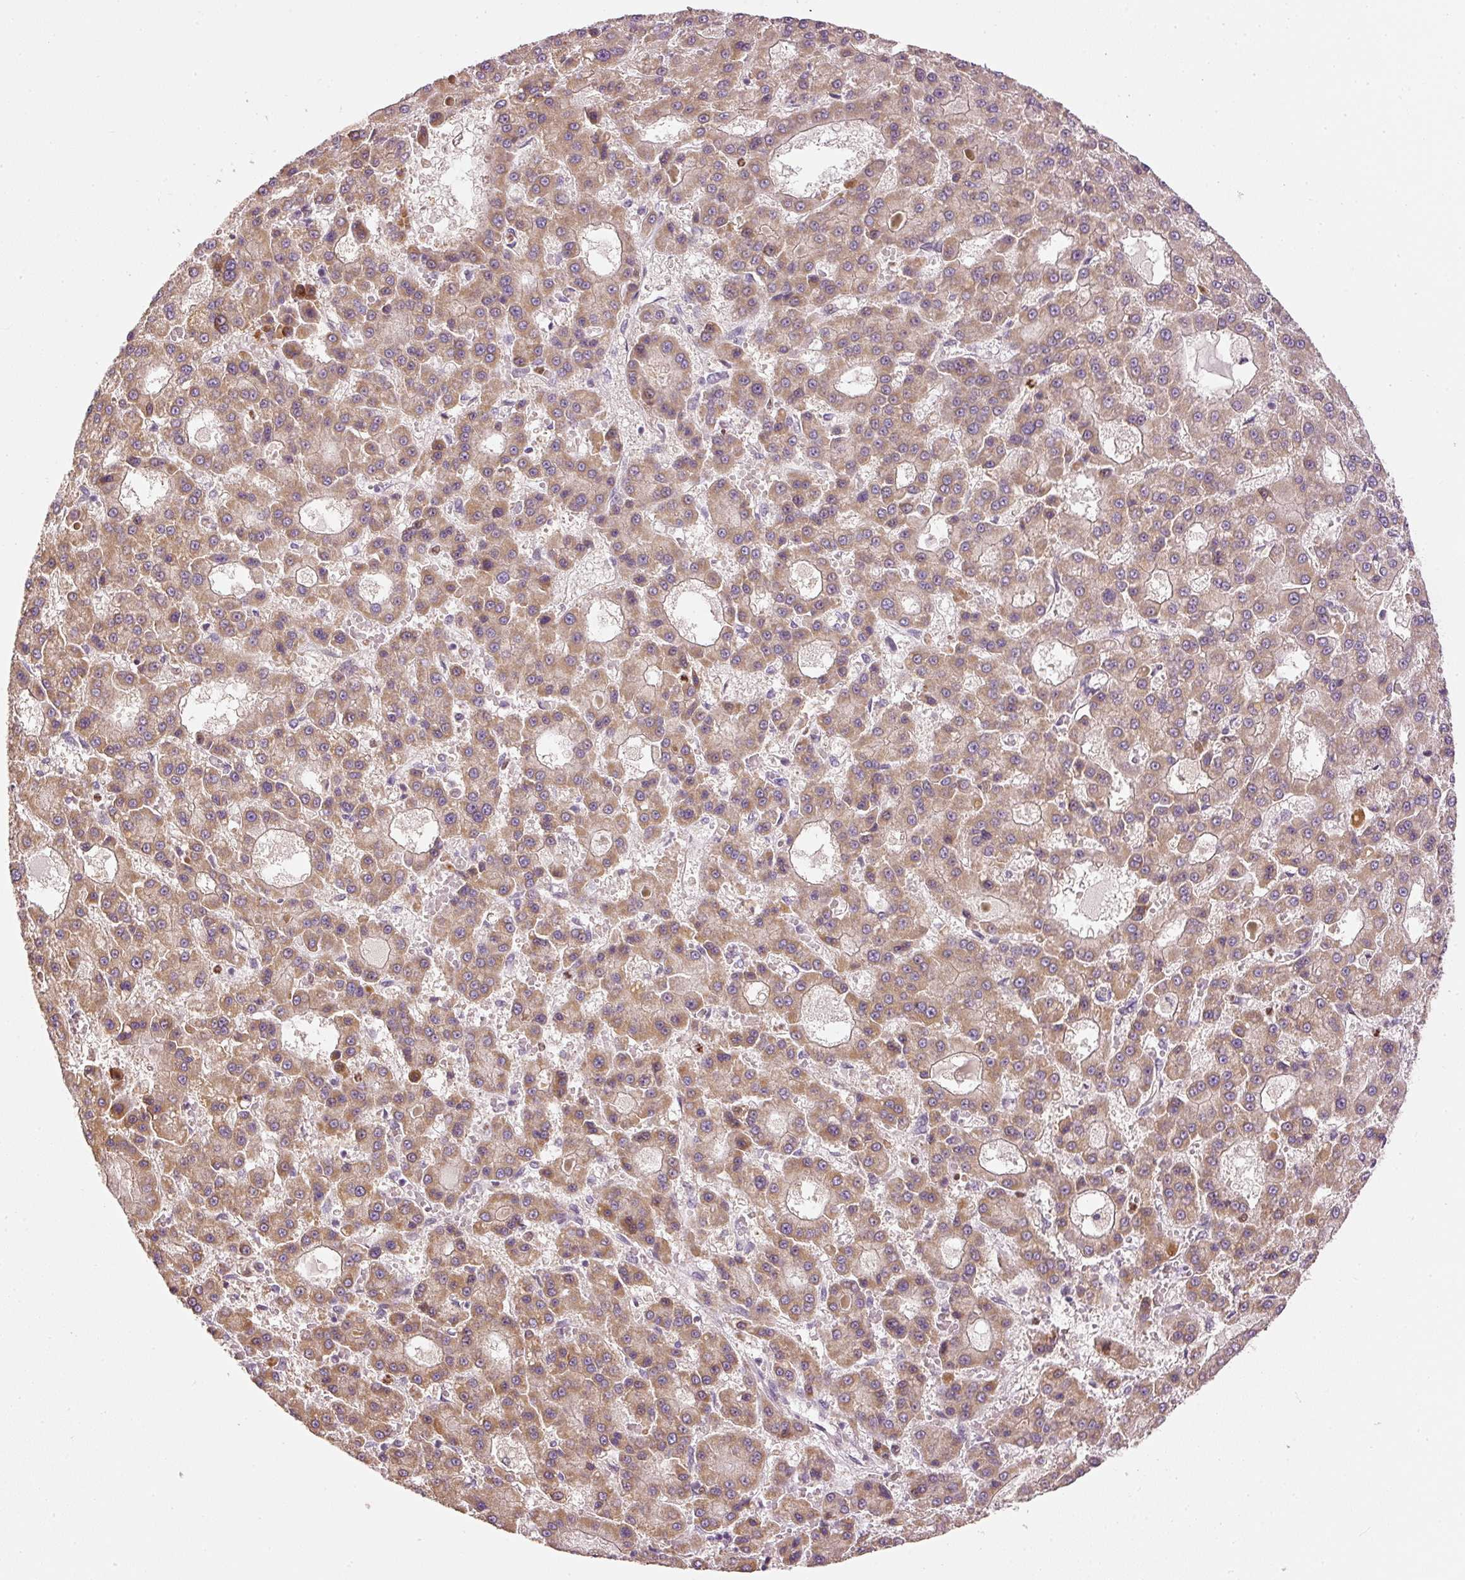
{"staining": {"intensity": "moderate", "quantity": ">75%", "location": "cytoplasmic/membranous"}, "tissue": "liver cancer", "cell_type": "Tumor cells", "image_type": "cancer", "snomed": [{"axis": "morphology", "description": "Carcinoma, Hepatocellular, NOS"}, {"axis": "topography", "description": "Liver"}], "caption": "Immunohistochemical staining of human liver hepatocellular carcinoma exhibits medium levels of moderate cytoplasmic/membranous positivity in approximately >75% of tumor cells.", "gene": "MTHFD1L", "patient": {"sex": "male", "age": 70}}